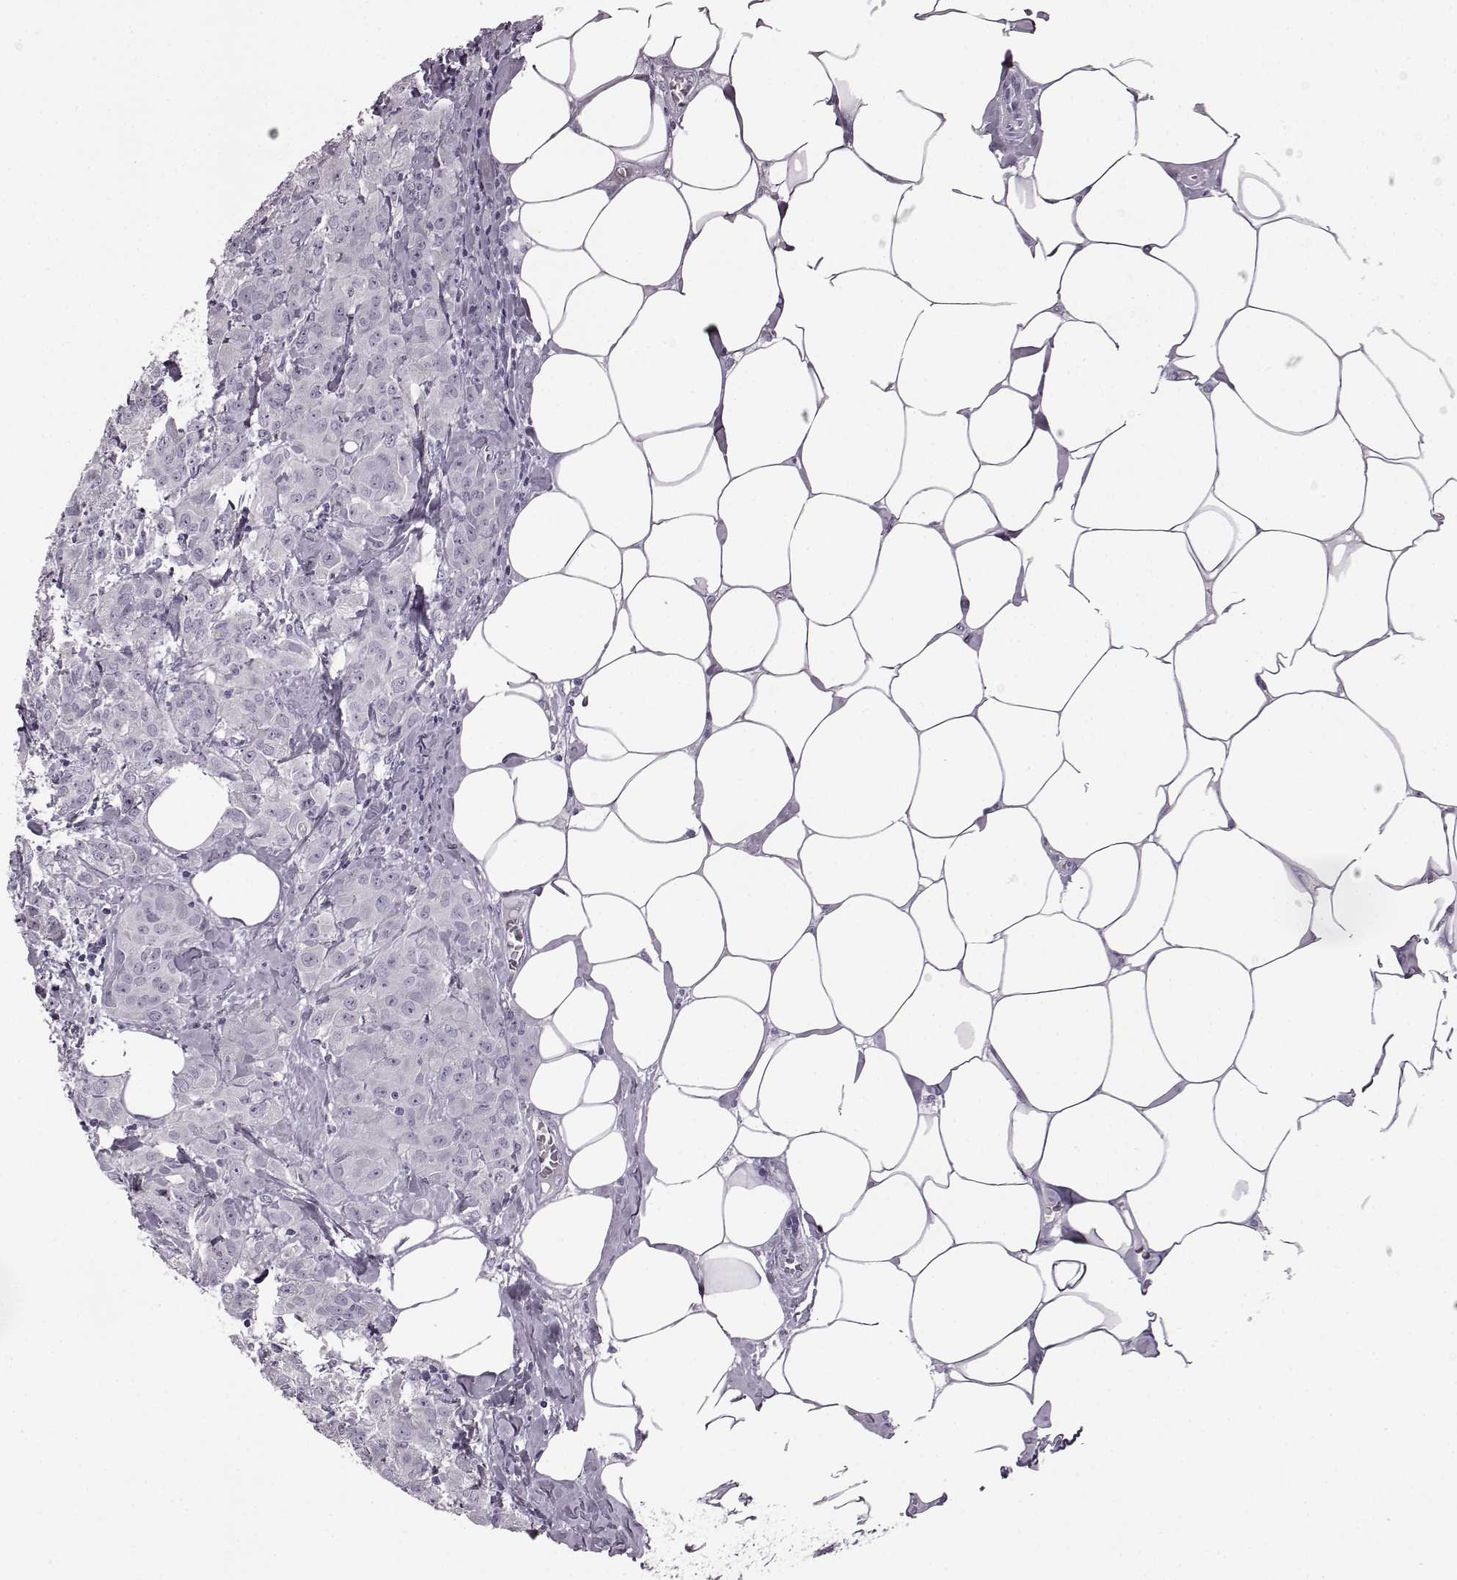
{"staining": {"intensity": "negative", "quantity": "none", "location": "none"}, "tissue": "breast cancer", "cell_type": "Tumor cells", "image_type": "cancer", "snomed": [{"axis": "morphology", "description": "Normal tissue, NOS"}, {"axis": "morphology", "description": "Duct carcinoma"}, {"axis": "topography", "description": "Breast"}], "caption": "Immunohistochemistry (IHC) image of human breast cancer (invasive ductal carcinoma) stained for a protein (brown), which displays no positivity in tumor cells. (Brightfield microscopy of DAB immunohistochemistry (IHC) at high magnification).", "gene": "ODAD4", "patient": {"sex": "female", "age": 43}}